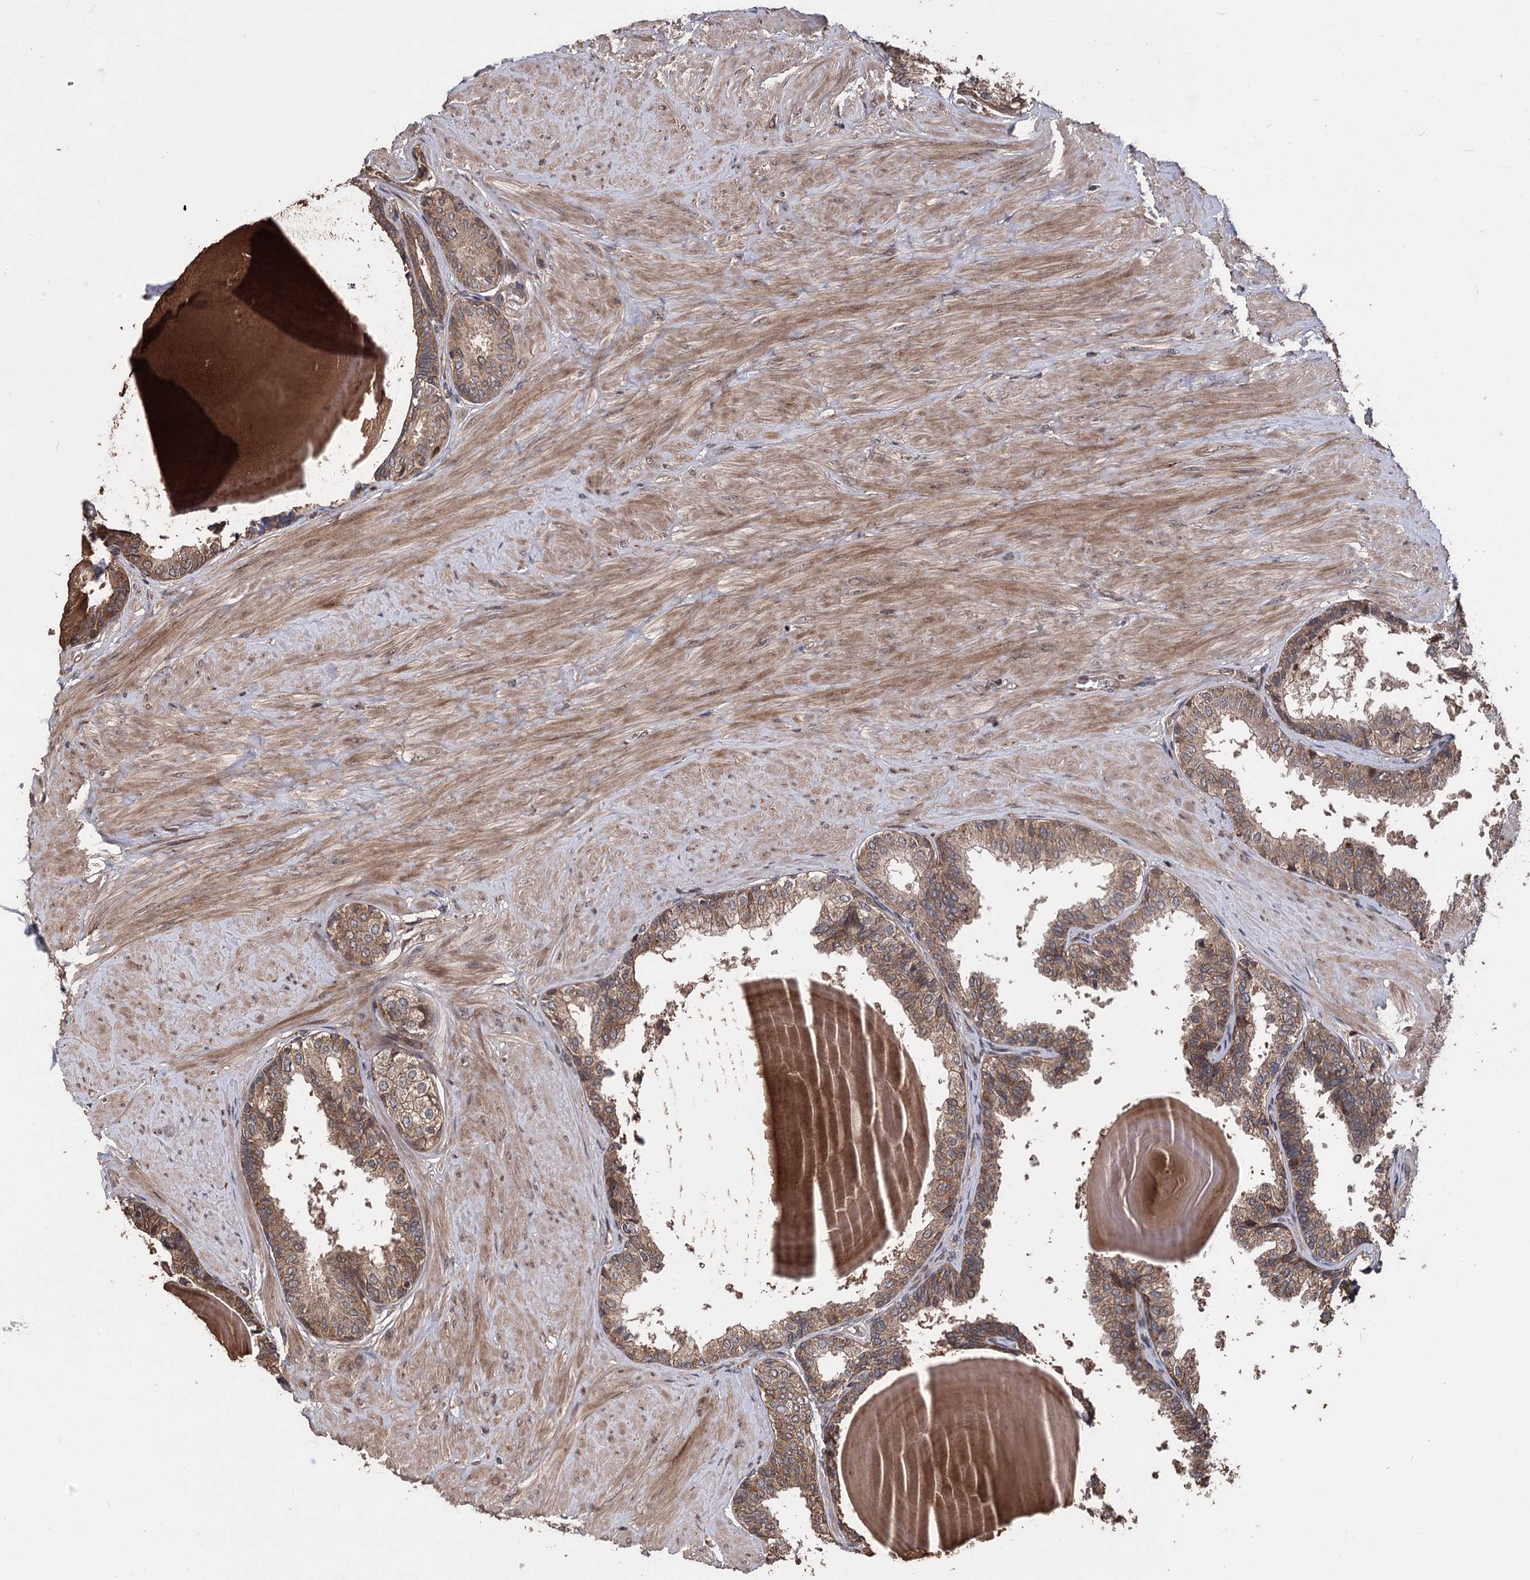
{"staining": {"intensity": "moderate", "quantity": ">75%", "location": "cytoplasmic/membranous"}, "tissue": "prostate", "cell_type": "Glandular cells", "image_type": "normal", "snomed": [{"axis": "morphology", "description": "Normal tissue, NOS"}, {"axis": "topography", "description": "Prostate"}], "caption": "Moderate cytoplasmic/membranous staining for a protein is seen in about >75% of glandular cells of benign prostate using immunohistochemistry.", "gene": "RASSF3", "patient": {"sex": "male", "age": 48}}